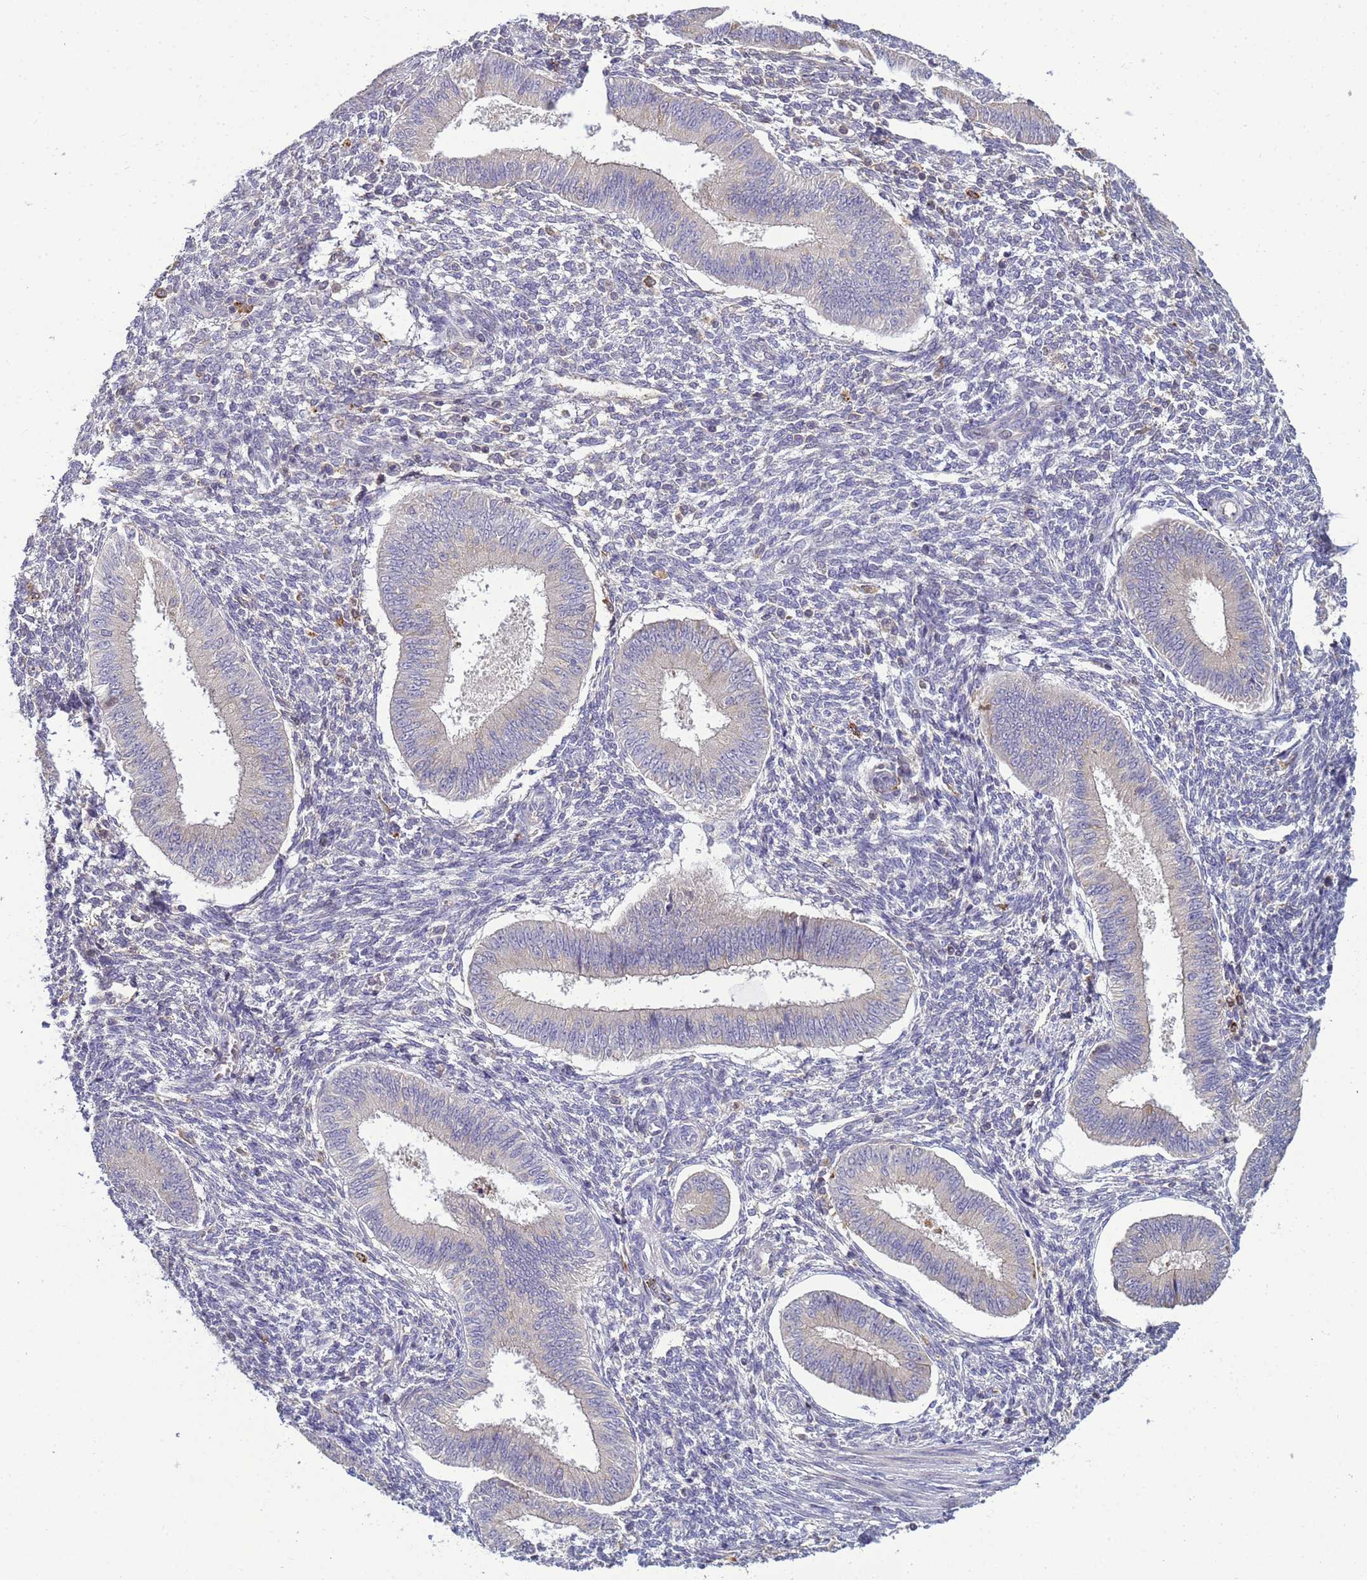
{"staining": {"intensity": "negative", "quantity": "none", "location": "none"}, "tissue": "endometrium", "cell_type": "Cells in endometrial stroma", "image_type": "normal", "snomed": [{"axis": "morphology", "description": "Normal tissue, NOS"}, {"axis": "topography", "description": "Uterus"}, {"axis": "topography", "description": "Endometrium"}], "caption": "IHC of benign endometrium demonstrates no staining in cells in endometrial stroma.", "gene": "TMEM74B", "patient": {"sex": "female", "age": 48}}